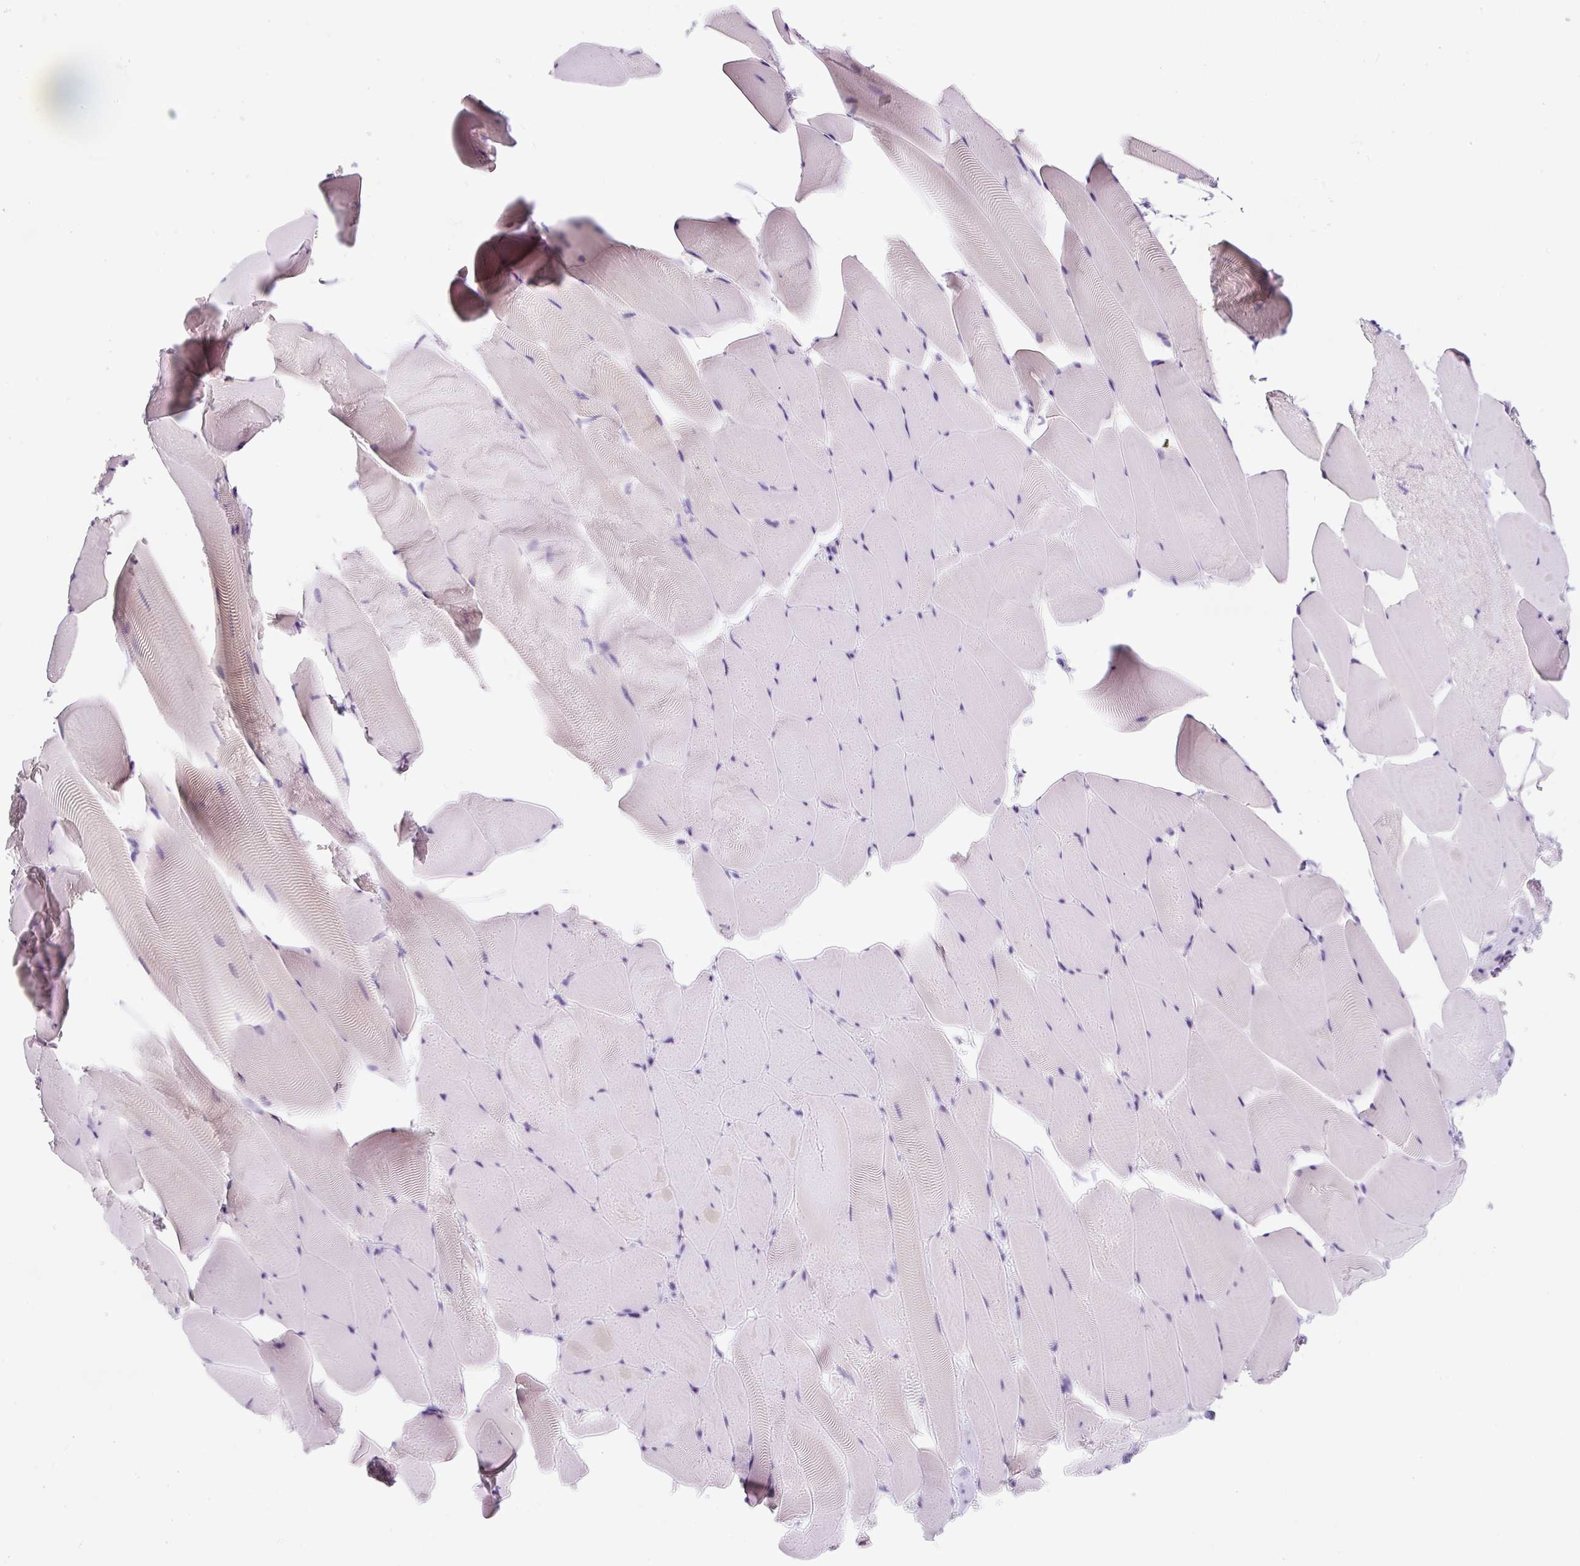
{"staining": {"intensity": "negative", "quantity": "none", "location": "none"}, "tissue": "skeletal muscle", "cell_type": "Myocytes", "image_type": "normal", "snomed": [{"axis": "morphology", "description": "Normal tissue, NOS"}, {"axis": "topography", "description": "Skeletal muscle"}], "caption": "This is an immunohistochemistry histopathology image of unremarkable skeletal muscle. There is no expression in myocytes.", "gene": "DDOST", "patient": {"sex": "female", "age": 64}}